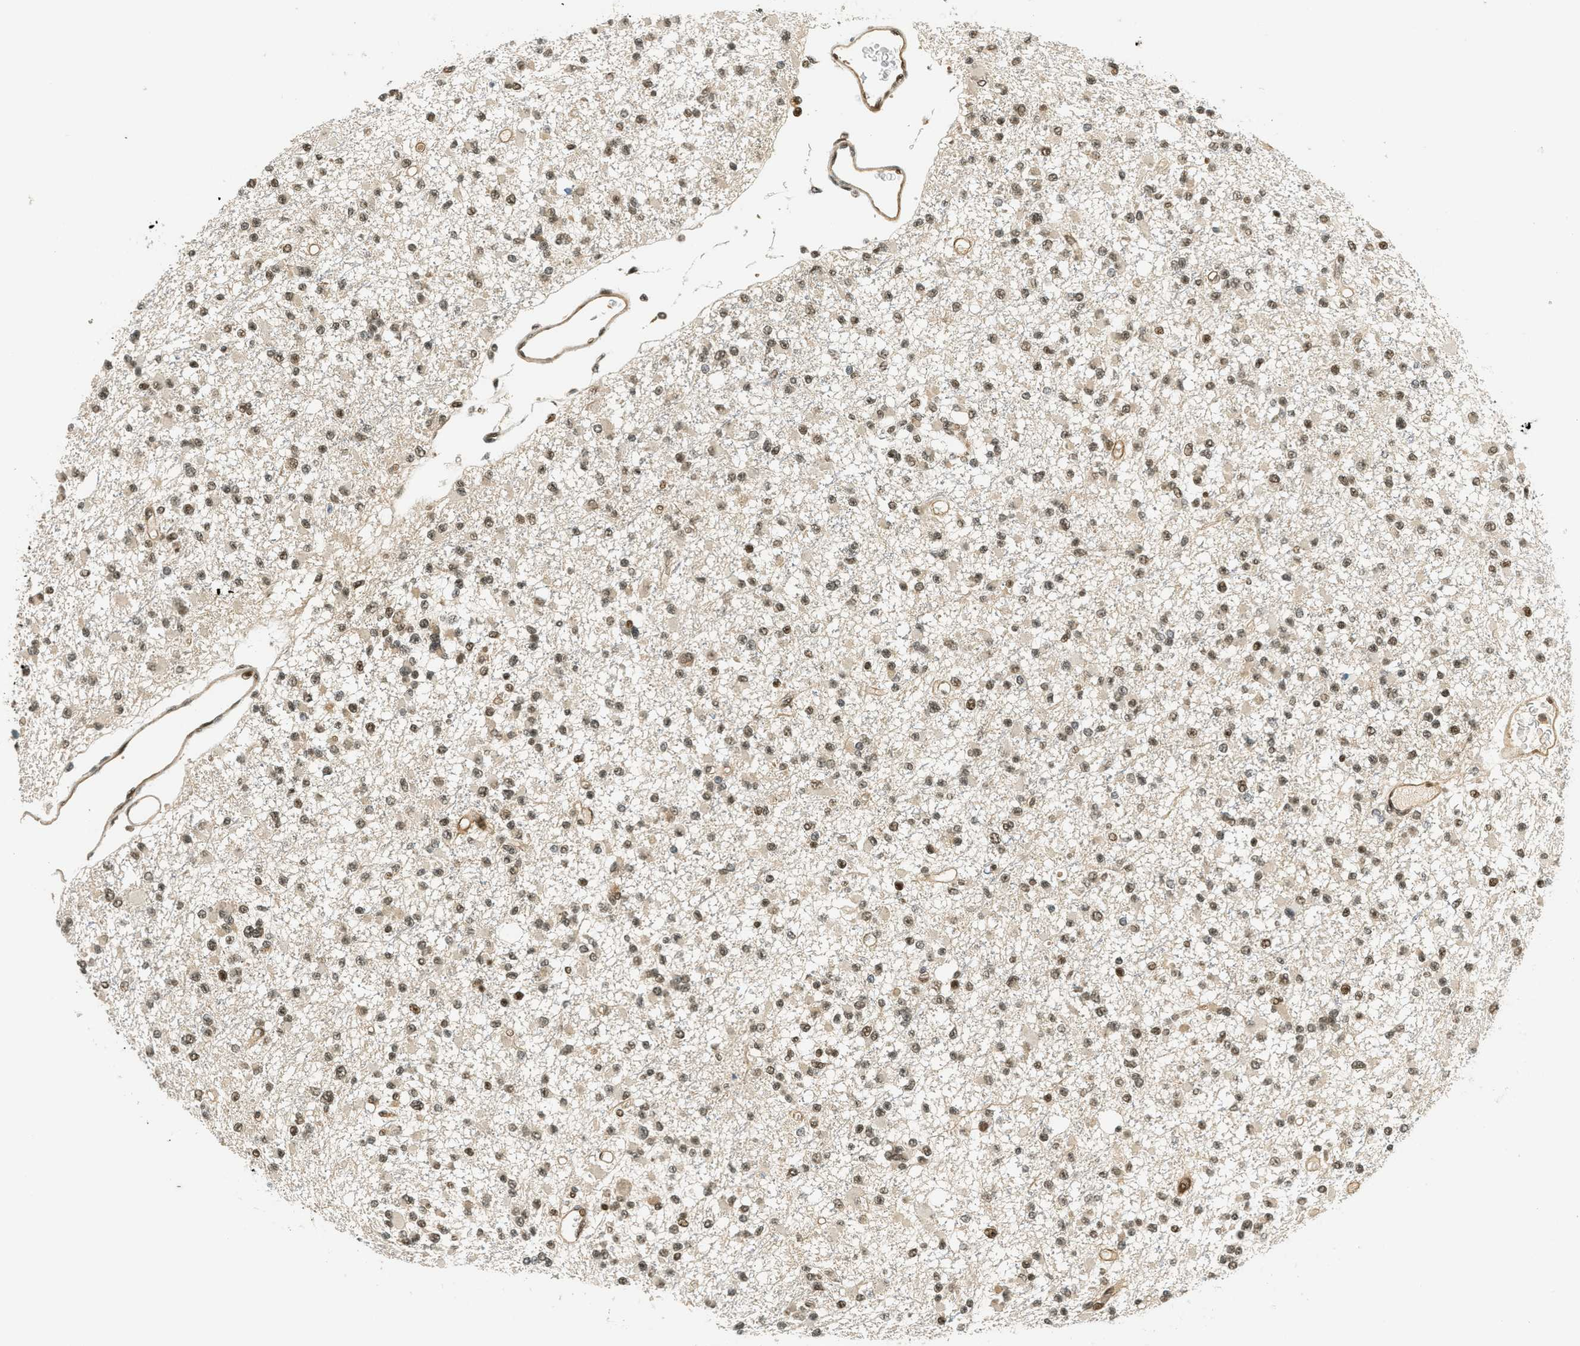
{"staining": {"intensity": "moderate", "quantity": ">75%", "location": "nuclear"}, "tissue": "glioma", "cell_type": "Tumor cells", "image_type": "cancer", "snomed": [{"axis": "morphology", "description": "Glioma, malignant, Low grade"}, {"axis": "topography", "description": "Brain"}], "caption": "Protein positivity by IHC reveals moderate nuclear staining in about >75% of tumor cells in malignant glioma (low-grade).", "gene": "FOXM1", "patient": {"sex": "female", "age": 22}}